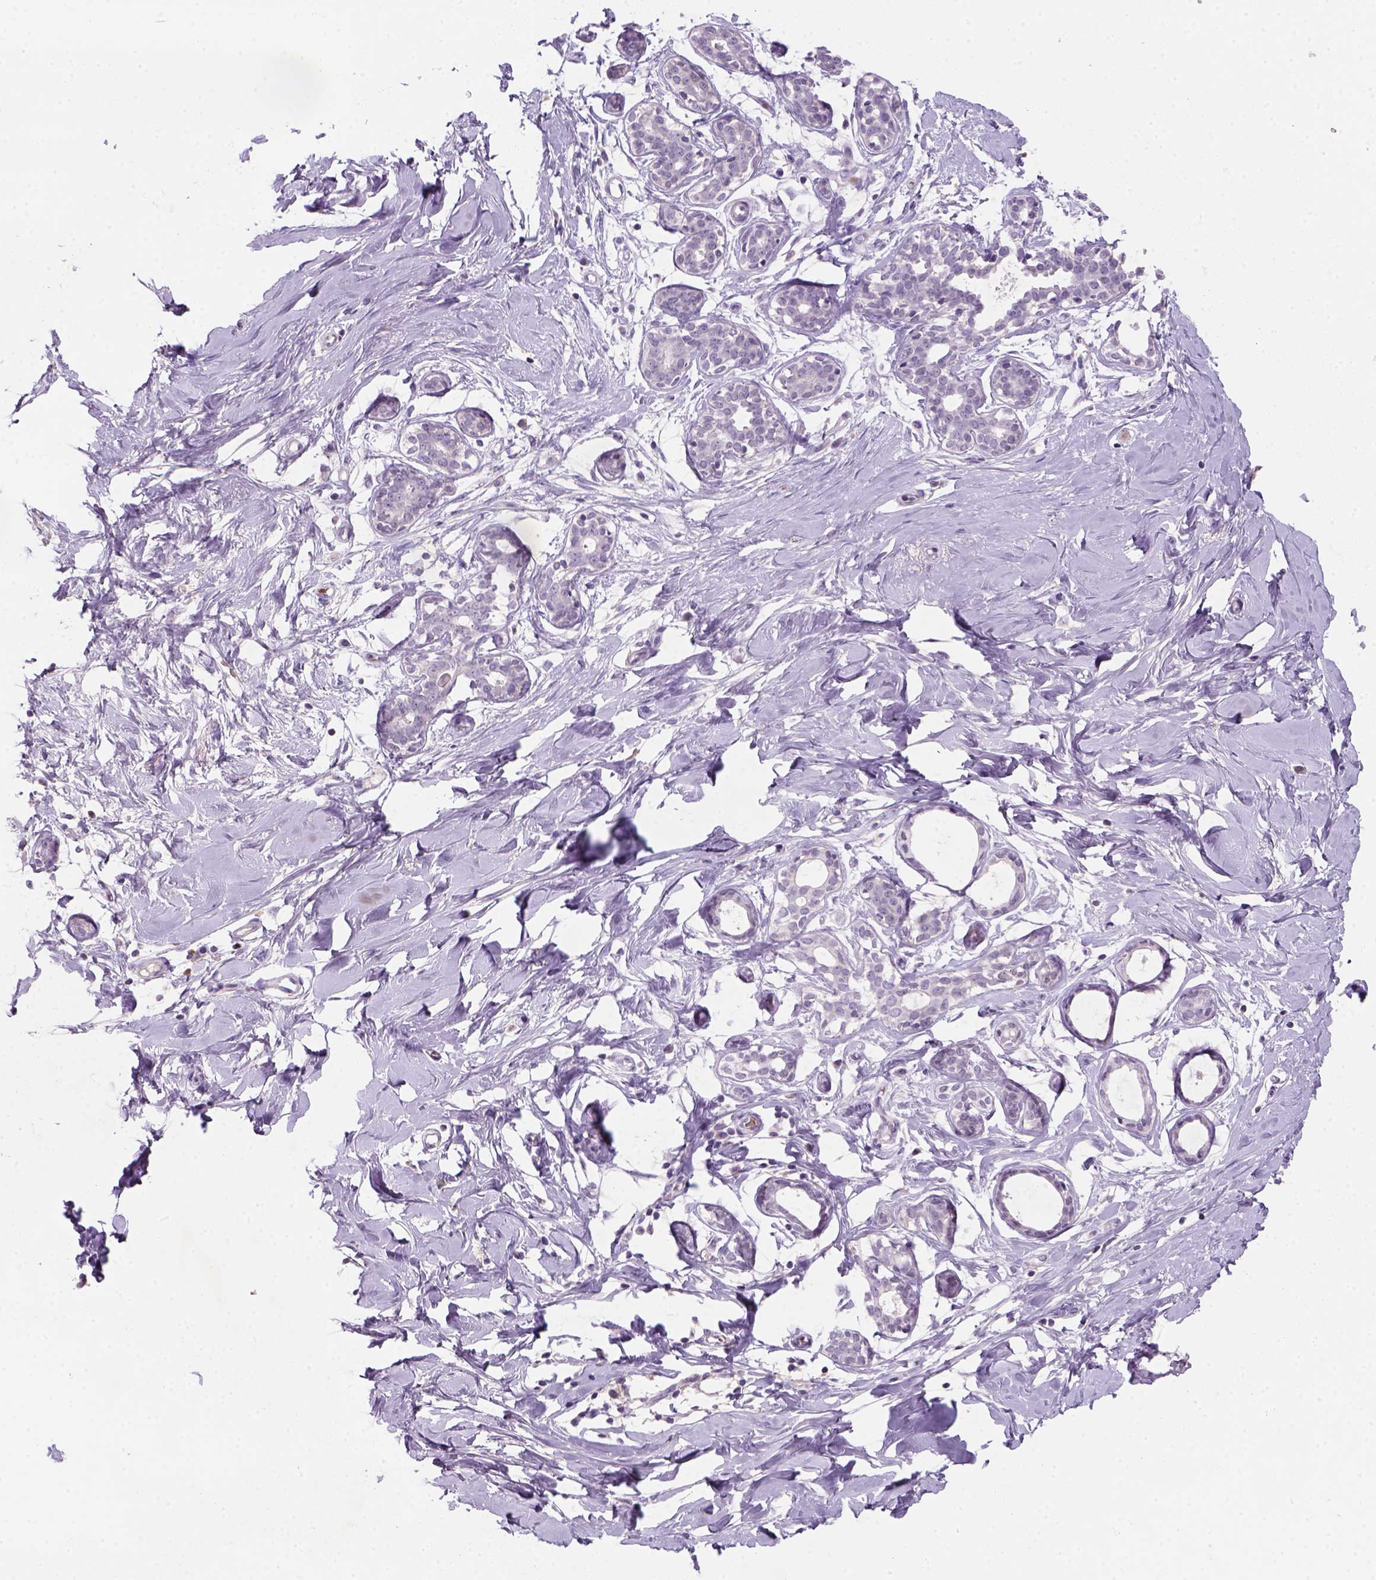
{"staining": {"intensity": "negative", "quantity": "none", "location": "none"}, "tissue": "breast", "cell_type": "Adipocytes", "image_type": "normal", "snomed": [{"axis": "morphology", "description": "Normal tissue, NOS"}, {"axis": "topography", "description": "Breast"}], "caption": "Immunohistochemistry of unremarkable breast shows no expression in adipocytes. (IHC, brightfield microscopy, high magnification).", "gene": "ZMAT4", "patient": {"sex": "female", "age": 27}}